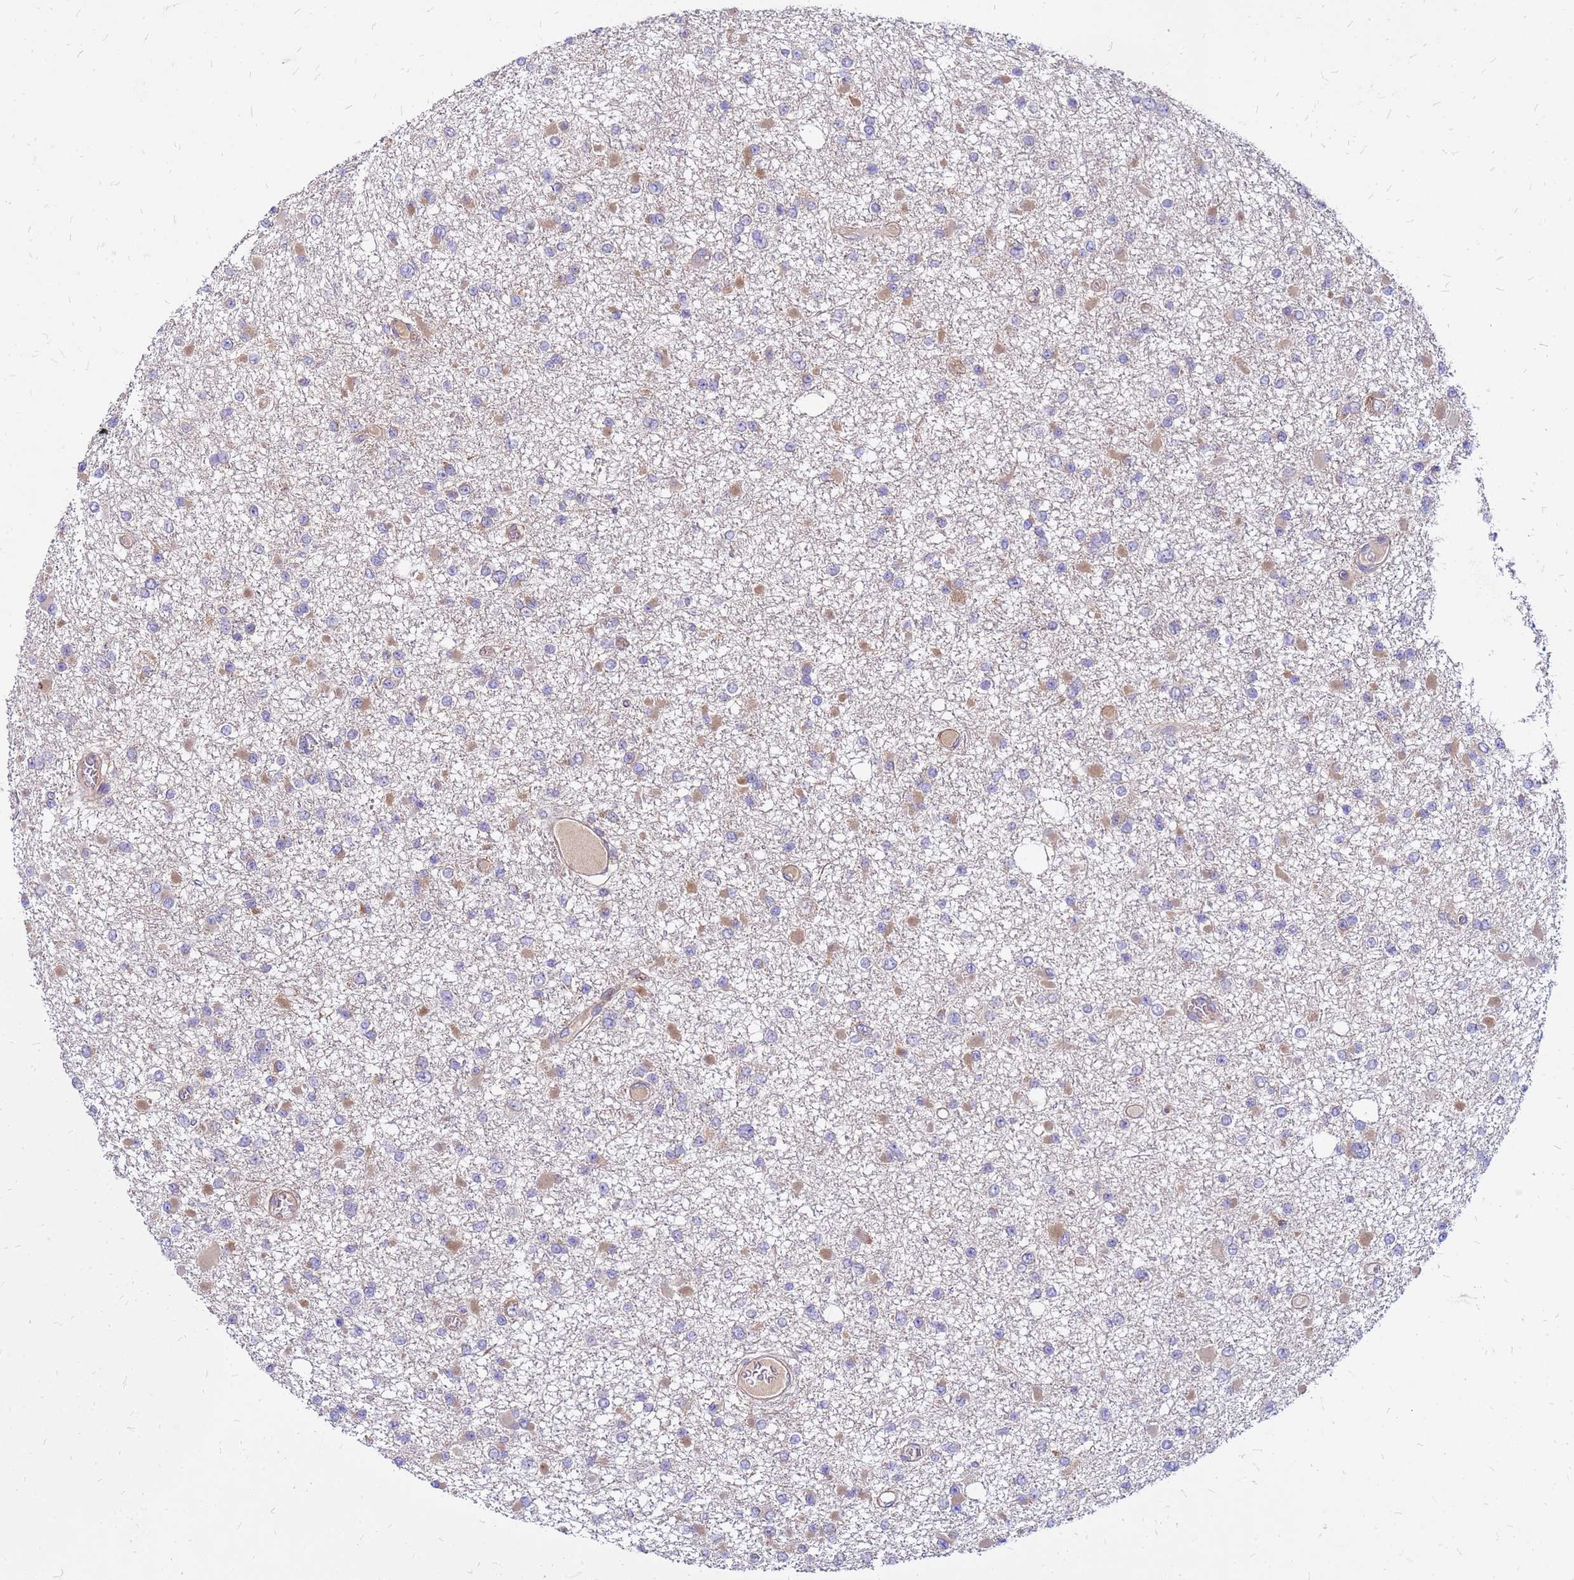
{"staining": {"intensity": "moderate", "quantity": "25%-75%", "location": "cytoplasmic/membranous"}, "tissue": "glioma", "cell_type": "Tumor cells", "image_type": "cancer", "snomed": [{"axis": "morphology", "description": "Glioma, malignant, Low grade"}, {"axis": "topography", "description": "Brain"}], "caption": "Immunohistochemistry (IHC) of human malignant low-grade glioma displays medium levels of moderate cytoplasmic/membranous positivity in about 25%-75% of tumor cells.", "gene": "VMO1", "patient": {"sex": "female", "age": 22}}